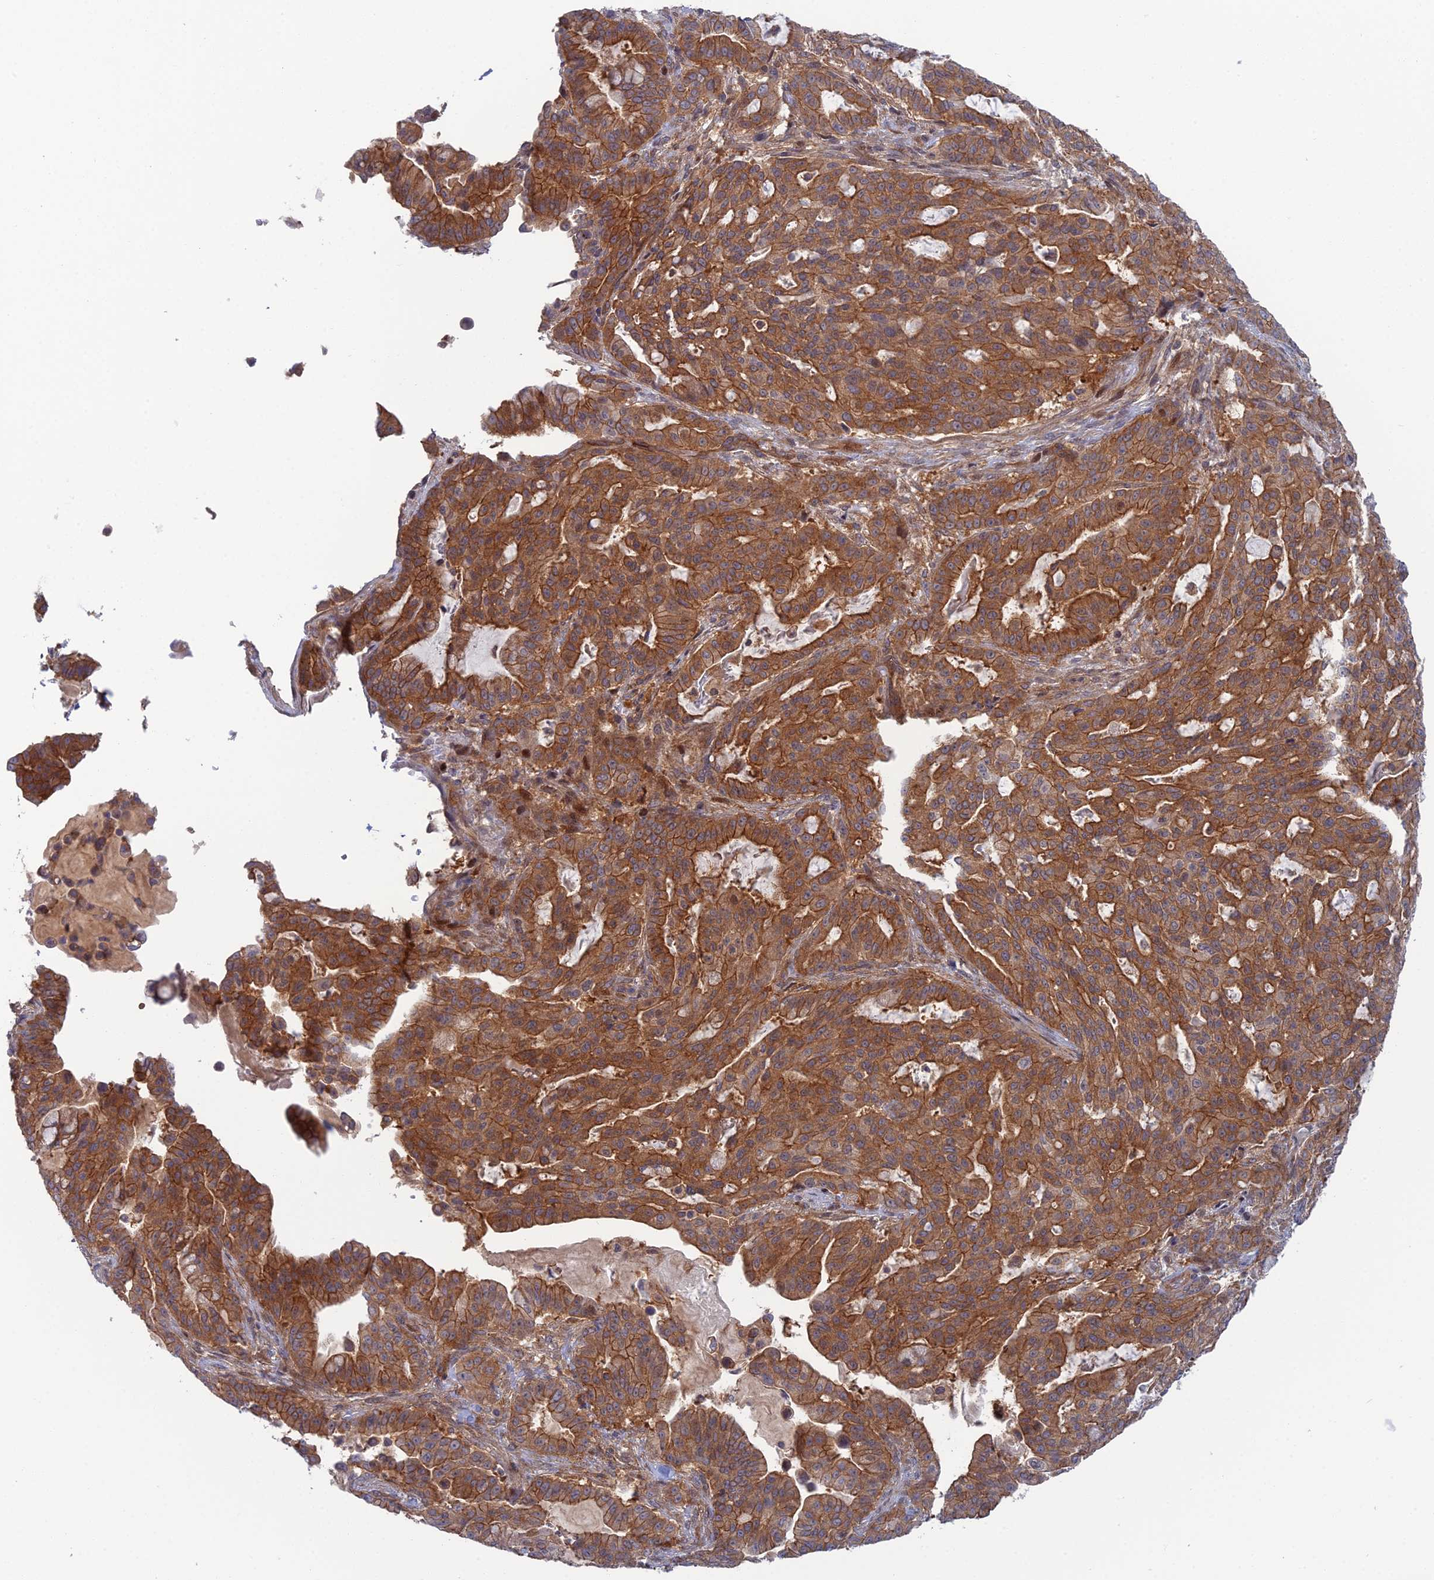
{"staining": {"intensity": "strong", "quantity": ">75%", "location": "cytoplasmic/membranous"}, "tissue": "pancreatic cancer", "cell_type": "Tumor cells", "image_type": "cancer", "snomed": [{"axis": "morphology", "description": "Adenocarcinoma, NOS"}, {"axis": "topography", "description": "Pancreas"}], "caption": "A high amount of strong cytoplasmic/membranous expression is appreciated in about >75% of tumor cells in pancreatic cancer (adenocarcinoma) tissue.", "gene": "ABHD1", "patient": {"sex": "male", "age": 63}}